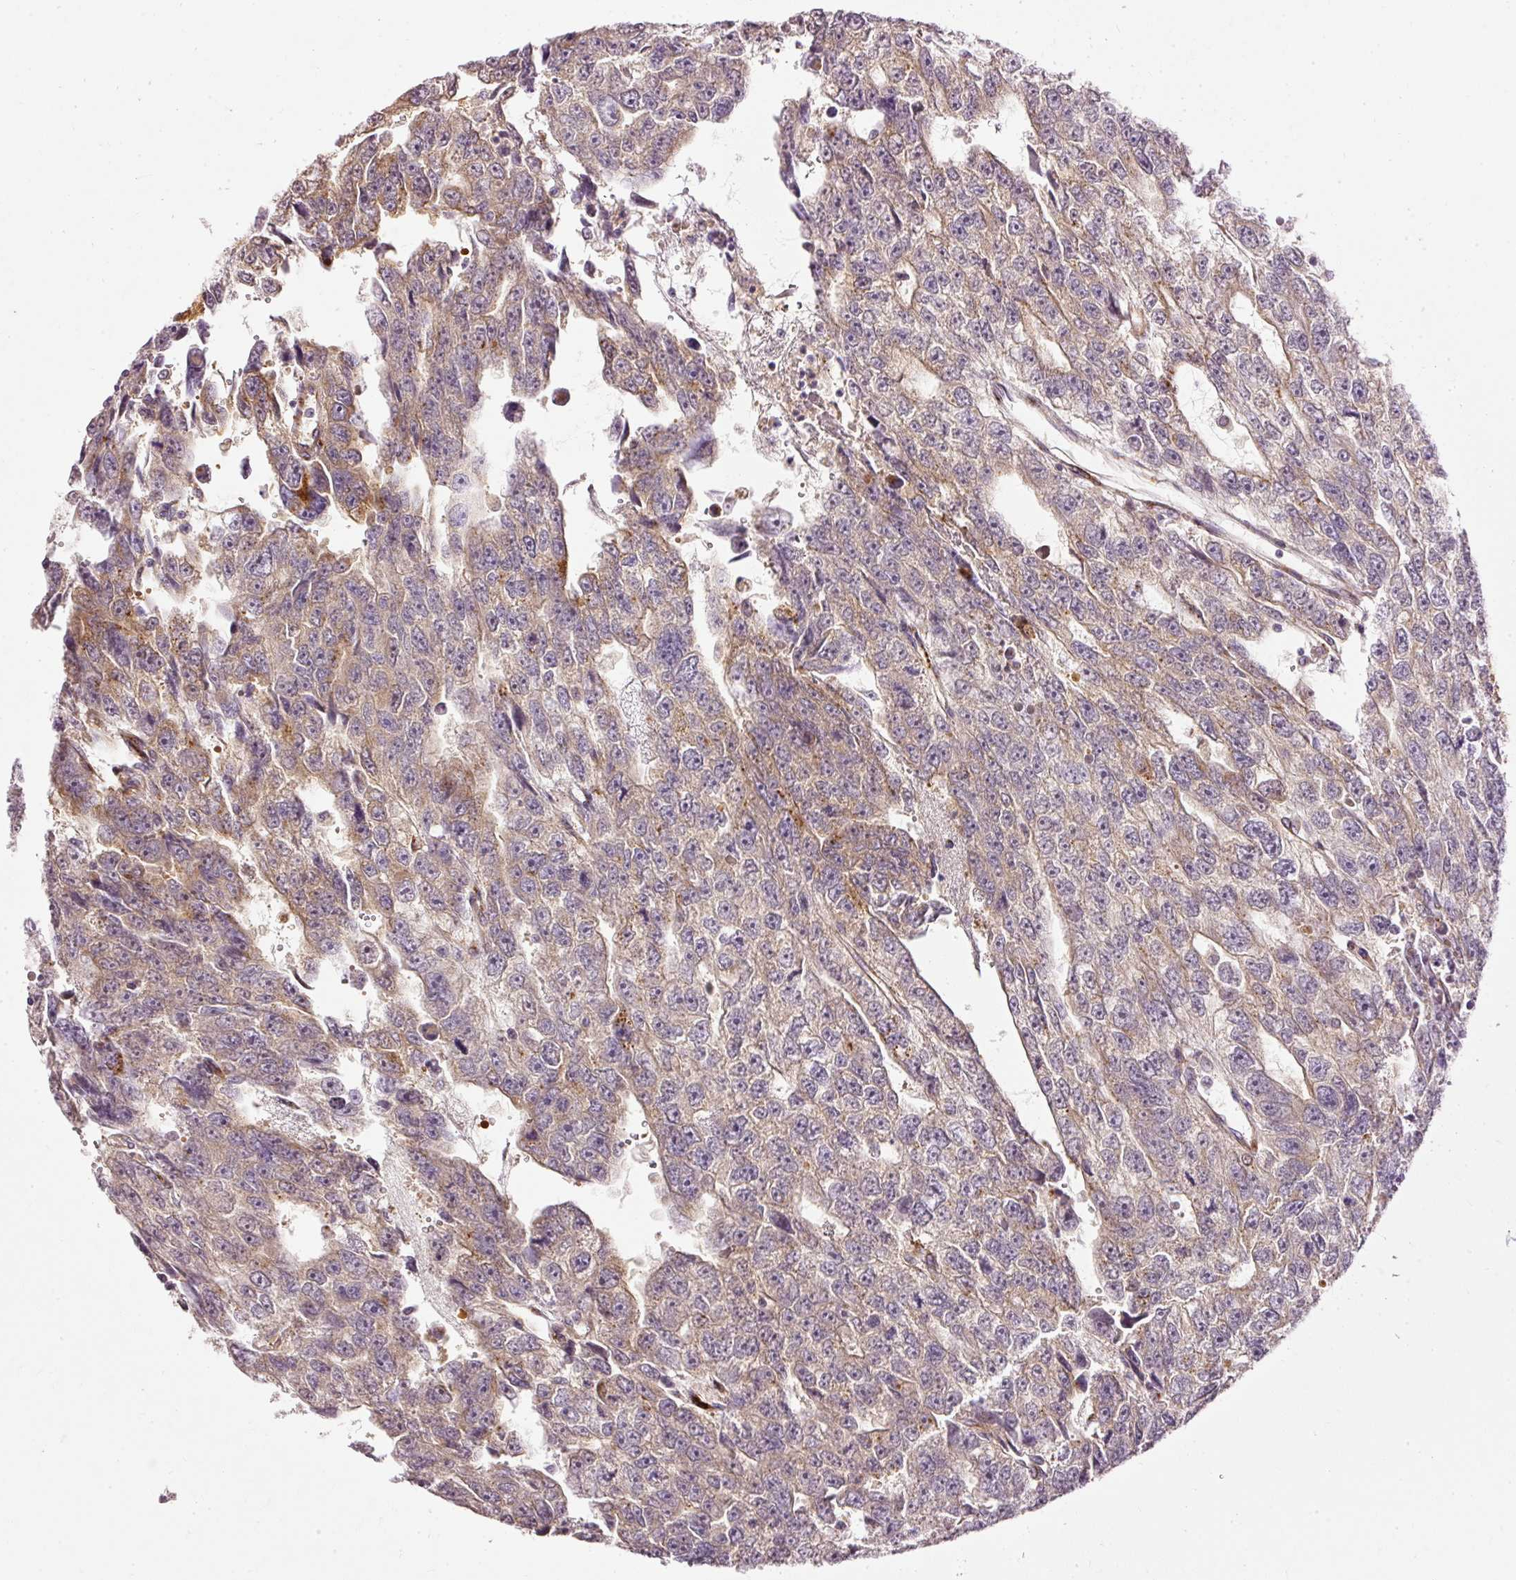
{"staining": {"intensity": "moderate", "quantity": "<25%", "location": "cytoplasmic/membranous"}, "tissue": "testis cancer", "cell_type": "Tumor cells", "image_type": "cancer", "snomed": [{"axis": "morphology", "description": "Carcinoma, Embryonal, NOS"}, {"axis": "topography", "description": "Testis"}], "caption": "Human embryonal carcinoma (testis) stained with a brown dye demonstrates moderate cytoplasmic/membranous positive expression in about <25% of tumor cells.", "gene": "ARMH3", "patient": {"sex": "male", "age": 20}}